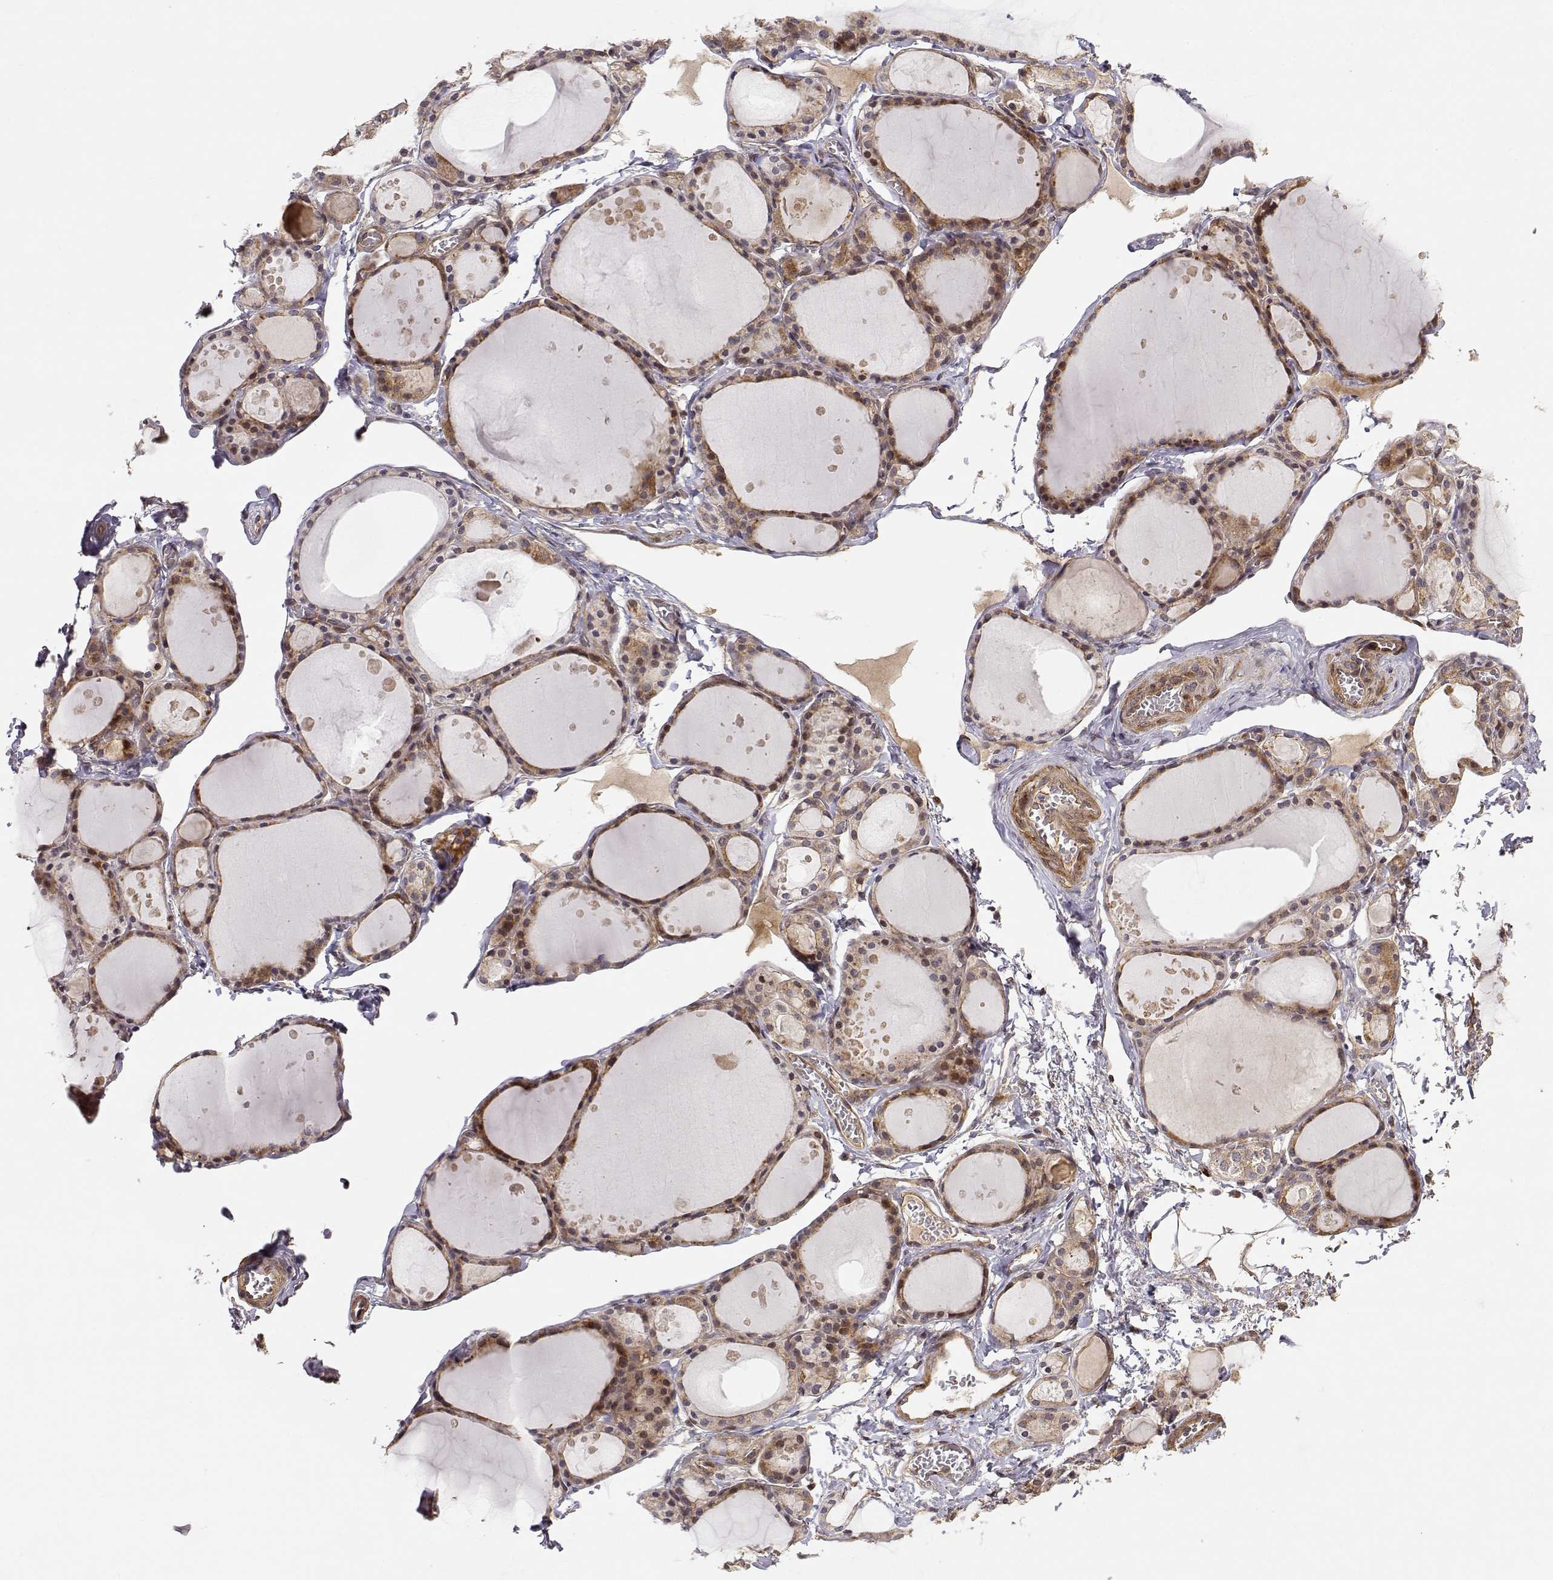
{"staining": {"intensity": "moderate", "quantity": ">75%", "location": "cytoplasmic/membranous"}, "tissue": "thyroid gland", "cell_type": "Glandular cells", "image_type": "normal", "snomed": [{"axis": "morphology", "description": "Normal tissue, NOS"}, {"axis": "topography", "description": "Thyroid gland"}], "caption": "A photomicrograph of human thyroid gland stained for a protein displays moderate cytoplasmic/membranous brown staining in glandular cells.", "gene": "PICK1", "patient": {"sex": "male", "age": 68}}